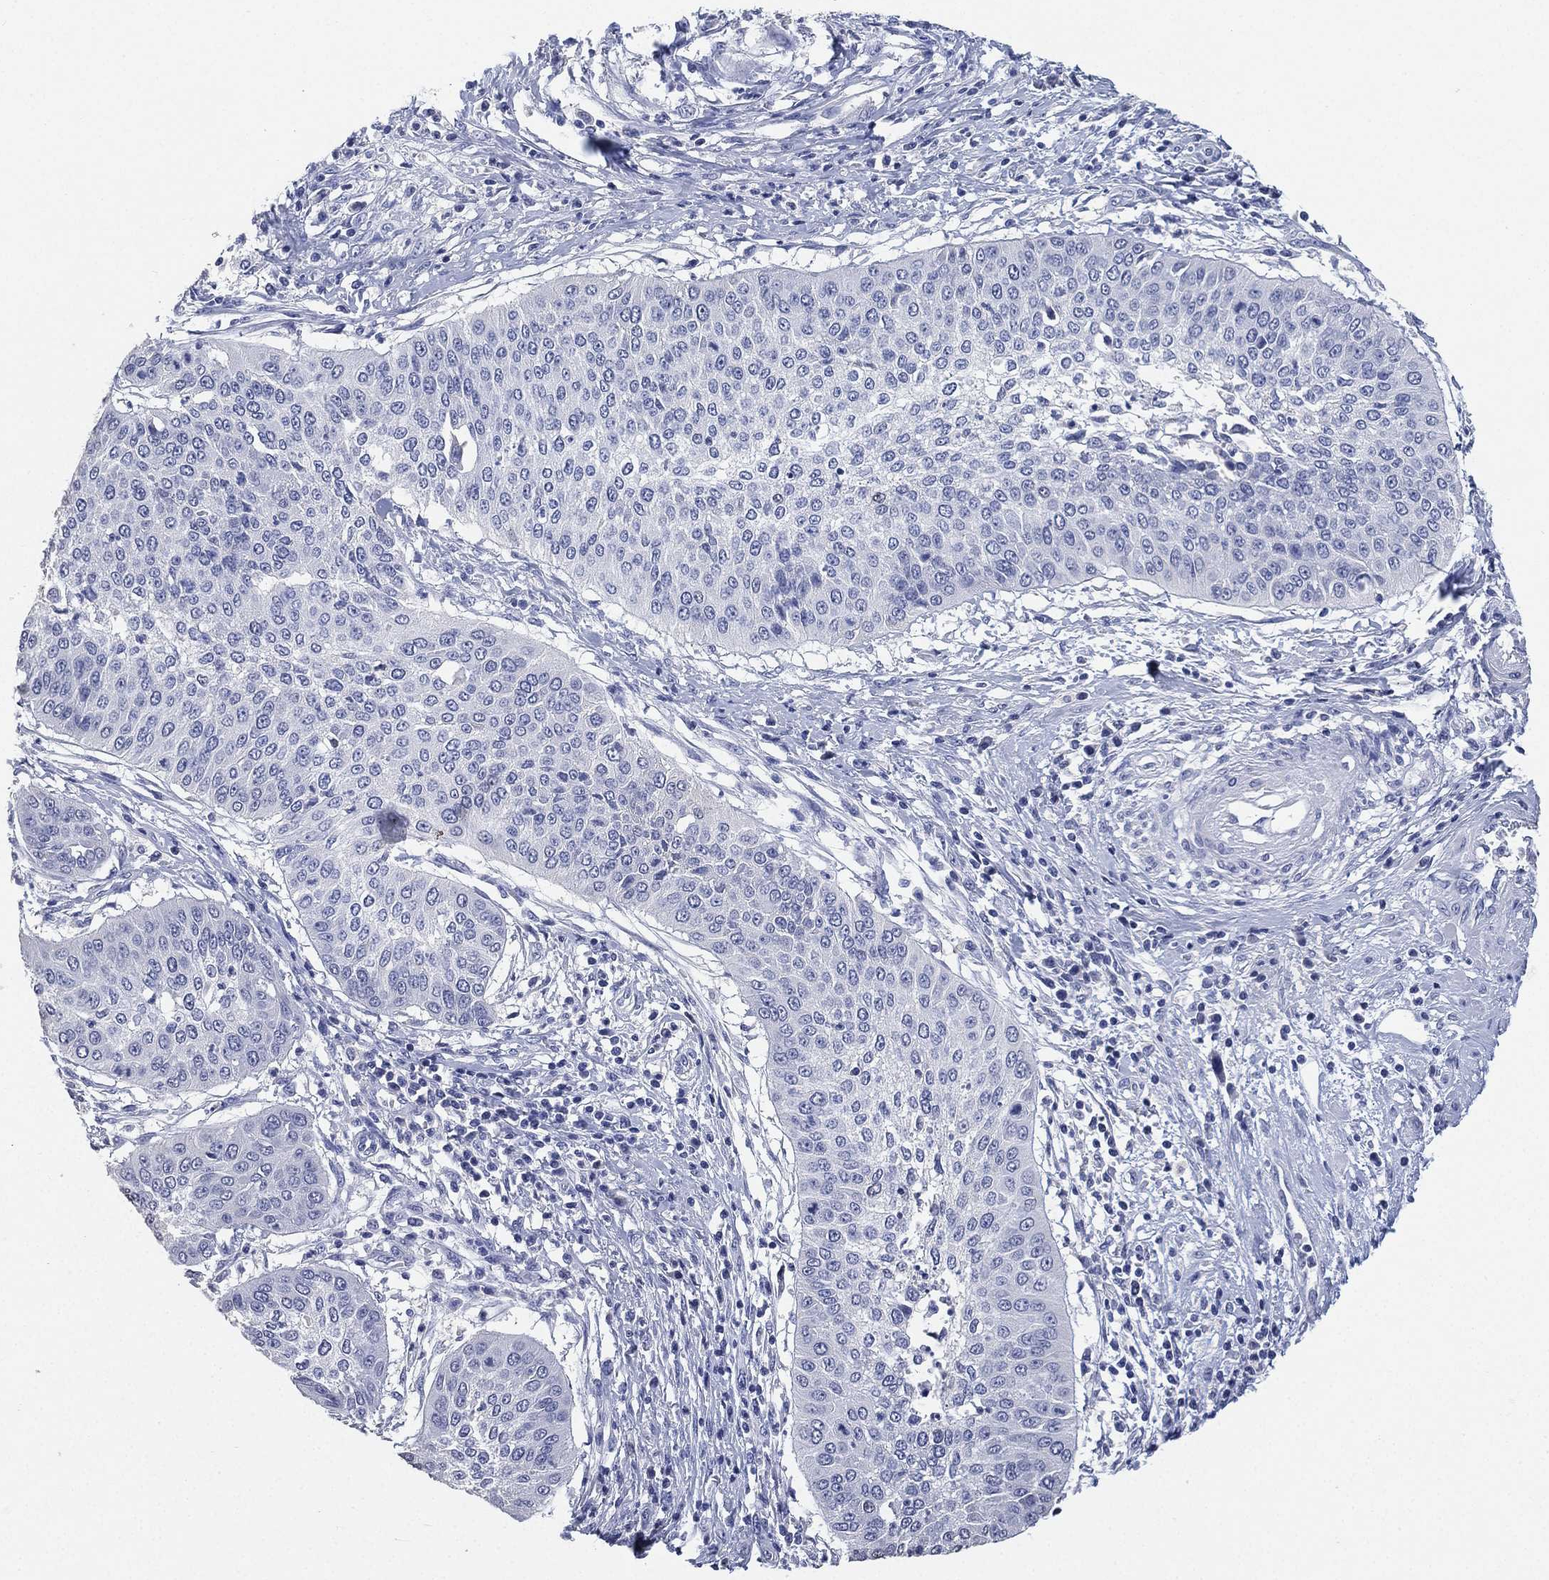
{"staining": {"intensity": "negative", "quantity": "none", "location": "none"}, "tissue": "cervical cancer", "cell_type": "Tumor cells", "image_type": "cancer", "snomed": [{"axis": "morphology", "description": "Normal tissue, NOS"}, {"axis": "morphology", "description": "Squamous cell carcinoma, NOS"}, {"axis": "topography", "description": "Cervix"}], "caption": "Immunohistochemical staining of human cervical cancer exhibits no significant positivity in tumor cells. Brightfield microscopy of immunohistochemistry (IHC) stained with DAB (3,3'-diaminobenzidine) (brown) and hematoxylin (blue), captured at high magnification.", "gene": "IYD", "patient": {"sex": "female", "age": 39}}